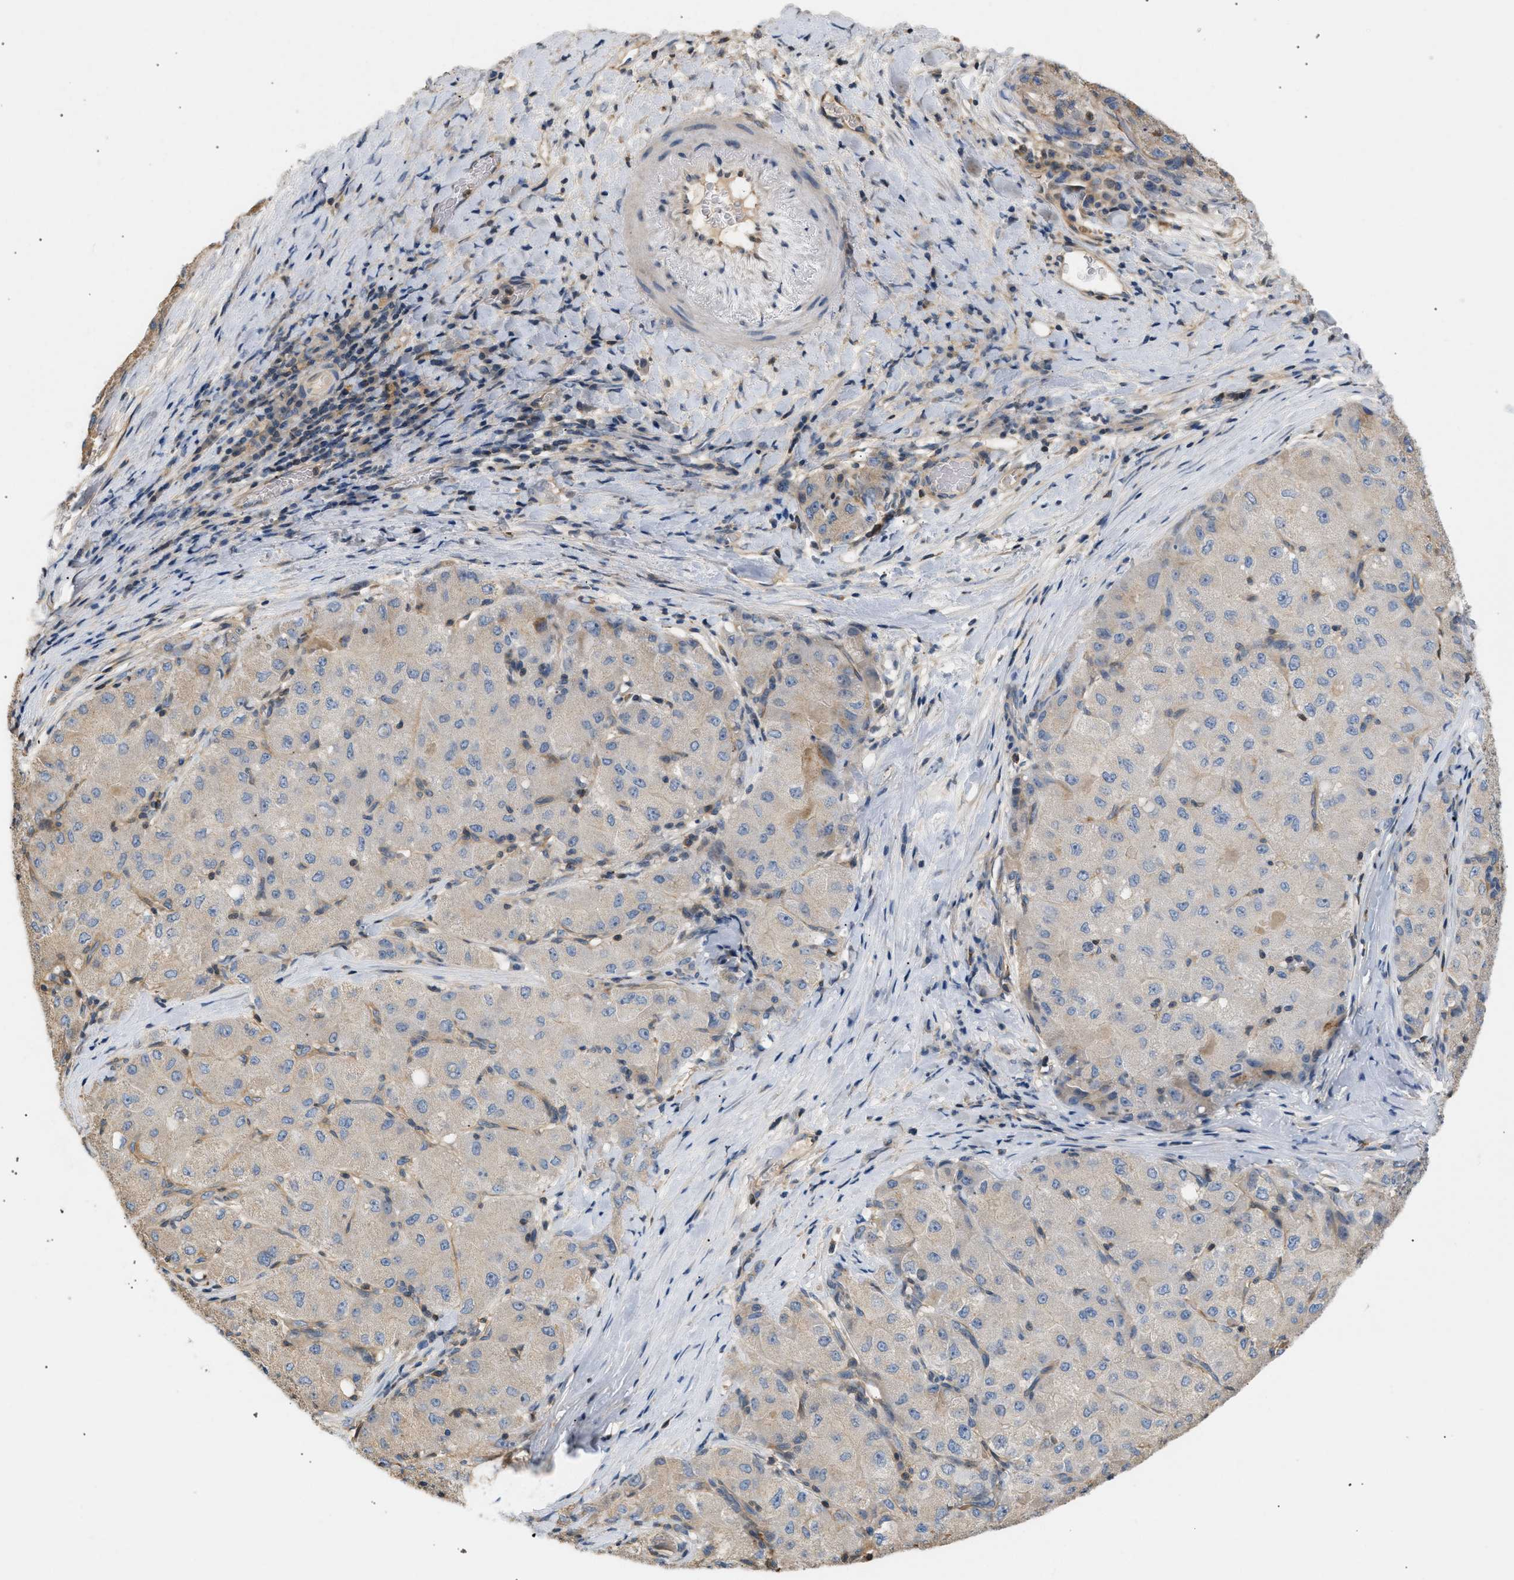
{"staining": {"intensity": "weak", "quantity": "<25%", "location": "cytoplasmic/membranous"}, "tissue": "liver cancer", "cell_type": "Tumor cells", "image_type": "cancer", "snomed": [{"axis": "morphology", "description": "Carcinoma, Hepatocellular, NOS"}, {"axis": "topography", "description": "Liver"}], "caption": "The micrograph reveals no staining of tumor cells in liver hepatocellular carcinoma.", "gene": "FARS2", "patient": {"sex": "male", "age": 80}}